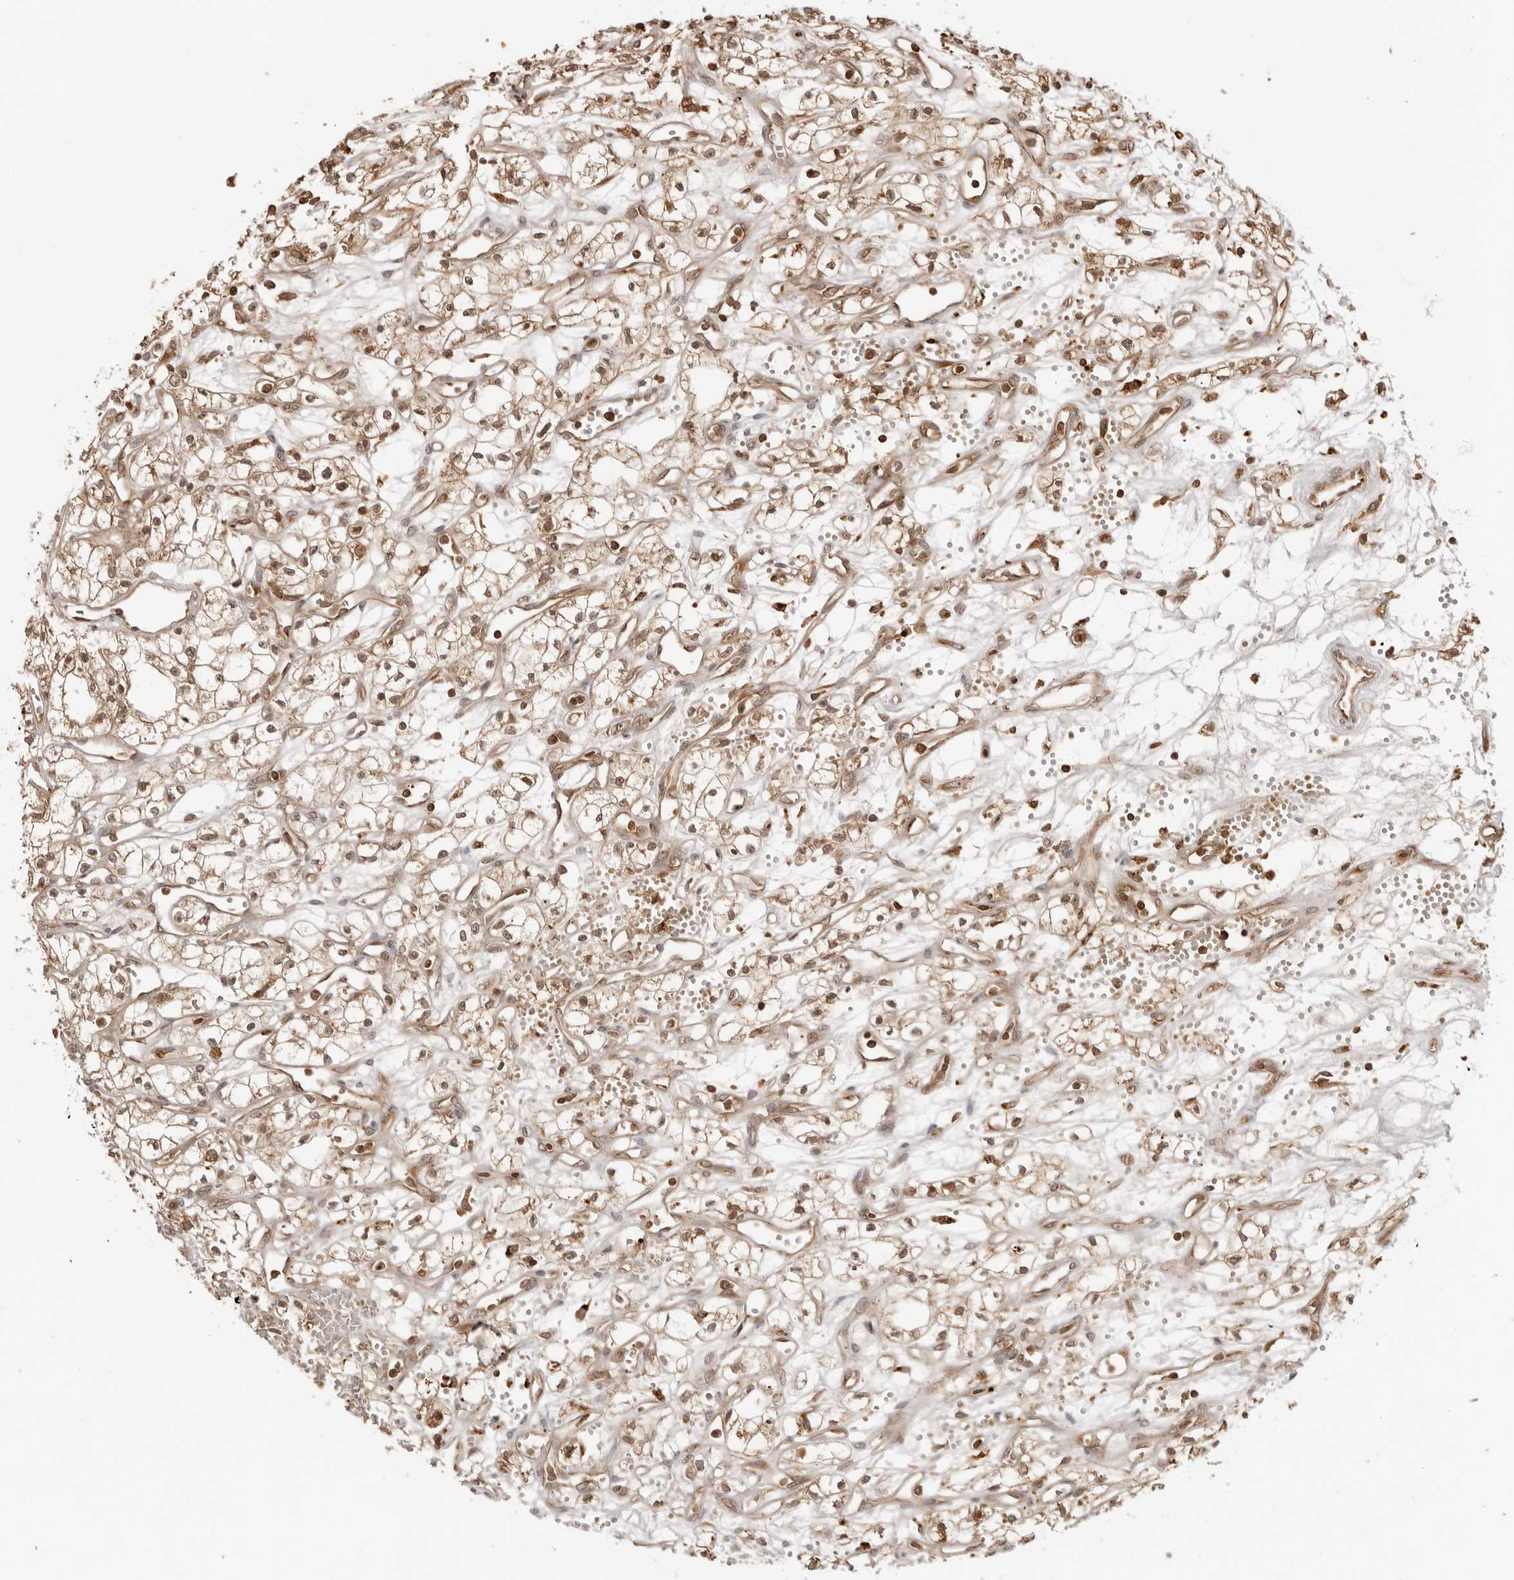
{"staining": {"intensity": "moderate", "quantity": ">75%", "location": "cytoplasmic/membranous,nuclear"}, "tissue": "renal cancer", "cell_type": "Tumor cells", "image_type": "cancer", "snomed": [{"axis": "morphology", "description": "Adenocarcinoma, NOS"}, {"axis": "topography", "description": "Kidney"}], "caption": "Brown immunohistochemical staining in human renal cancer exhibits moderate cytoplasmic/membranous and nuclear positivity in approximately >75% of tumor cells.", "gene": "IKBKE", "patient": {"sex": "male", "age": 59}}